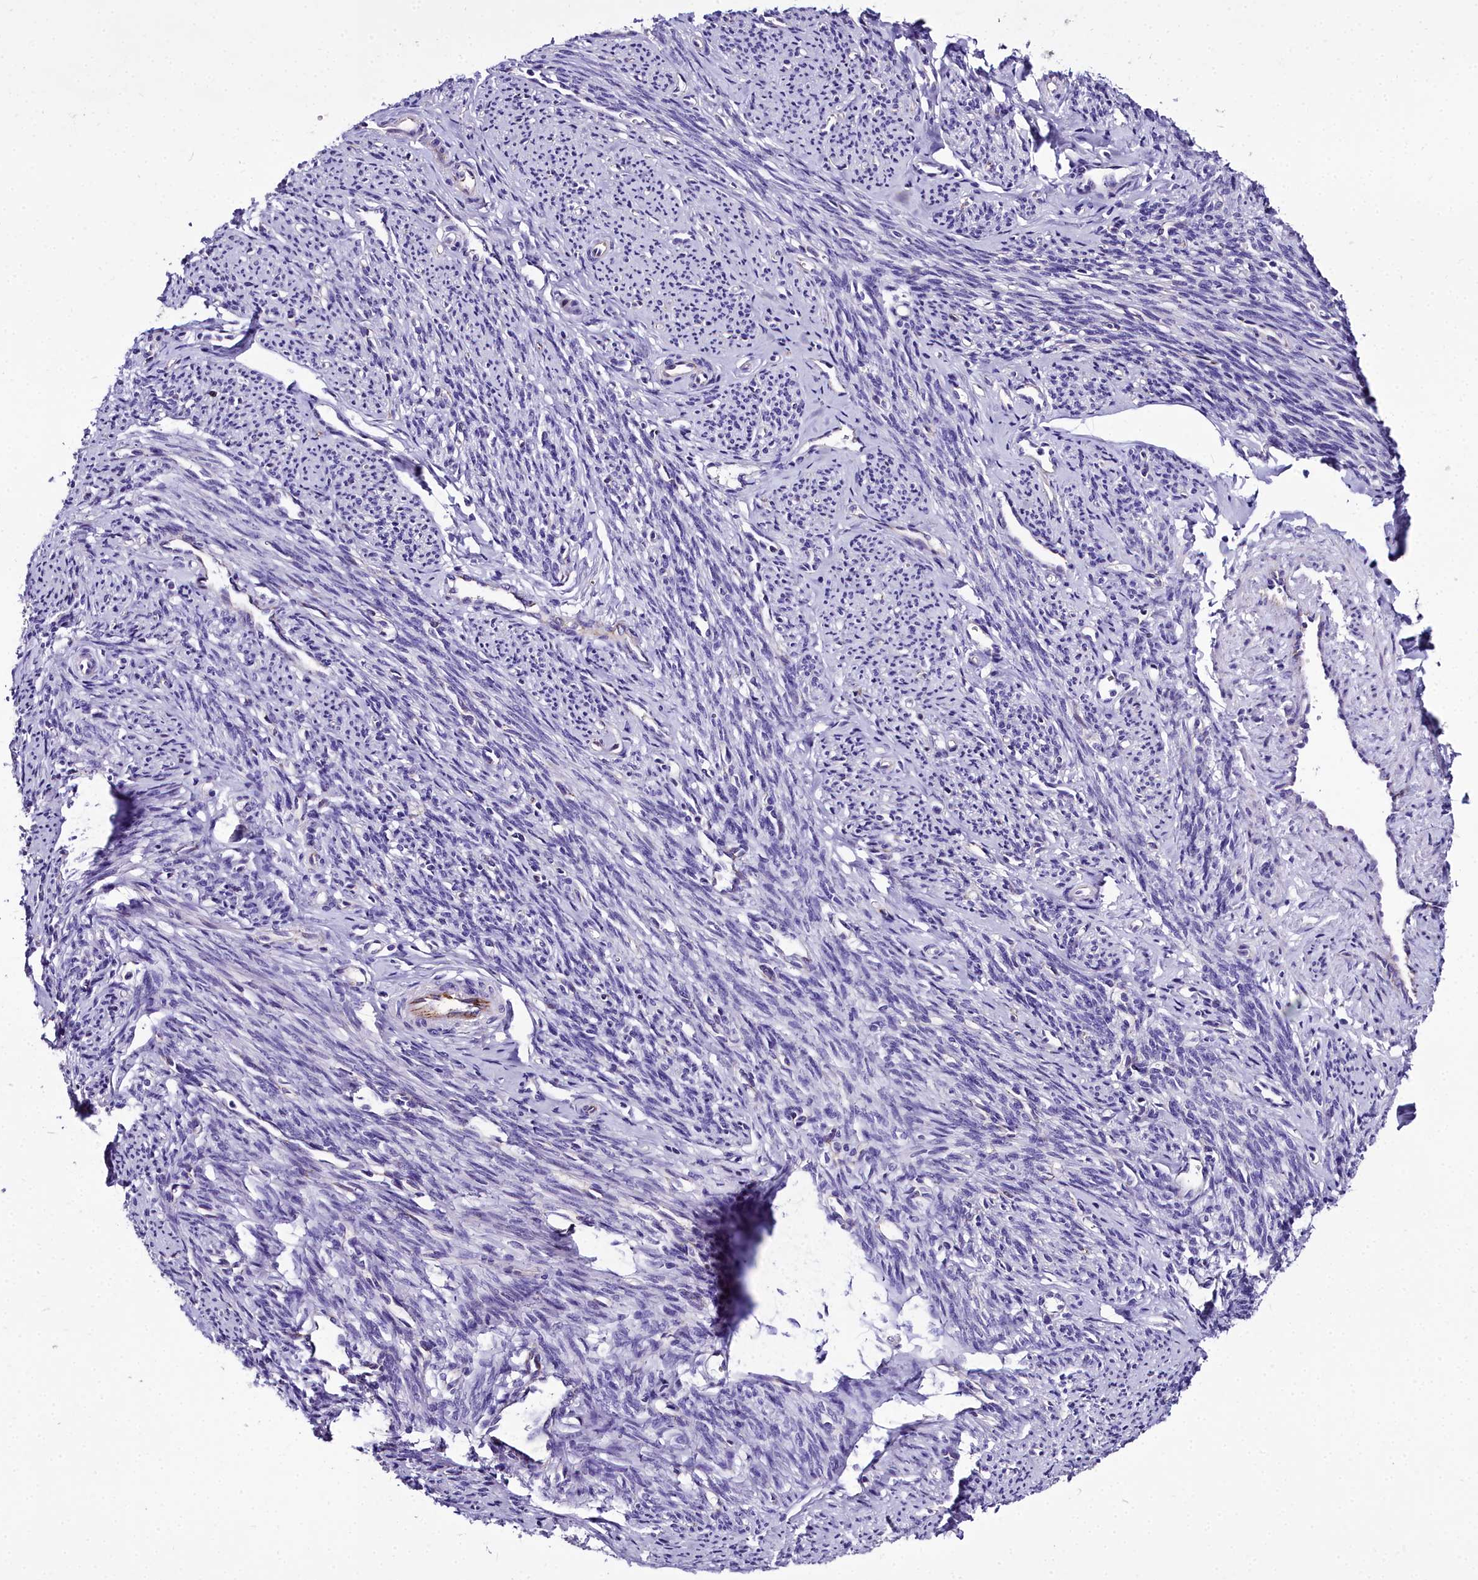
{"staining": {"intensity": "negative", "quantity": "none", "location": "none"}, "tissue": "smooth muscle", "cell_type": "Smooth muscle cells", "image_type": "normal", "snomed": [{"axis": "morphology", "description": "Normal tissue, NOS"}, {"axis": "topography", "description": "Smooth muscle"}, {"axis": "topography", "description": "Uterus"}], "caption": "IHC of benign smooth muscle demonstrates no expression in smooth muscle cells. Nuclei are stained in blue.", "gene": "MS4A18", "patient": {"sex": "female", "age": 59}}